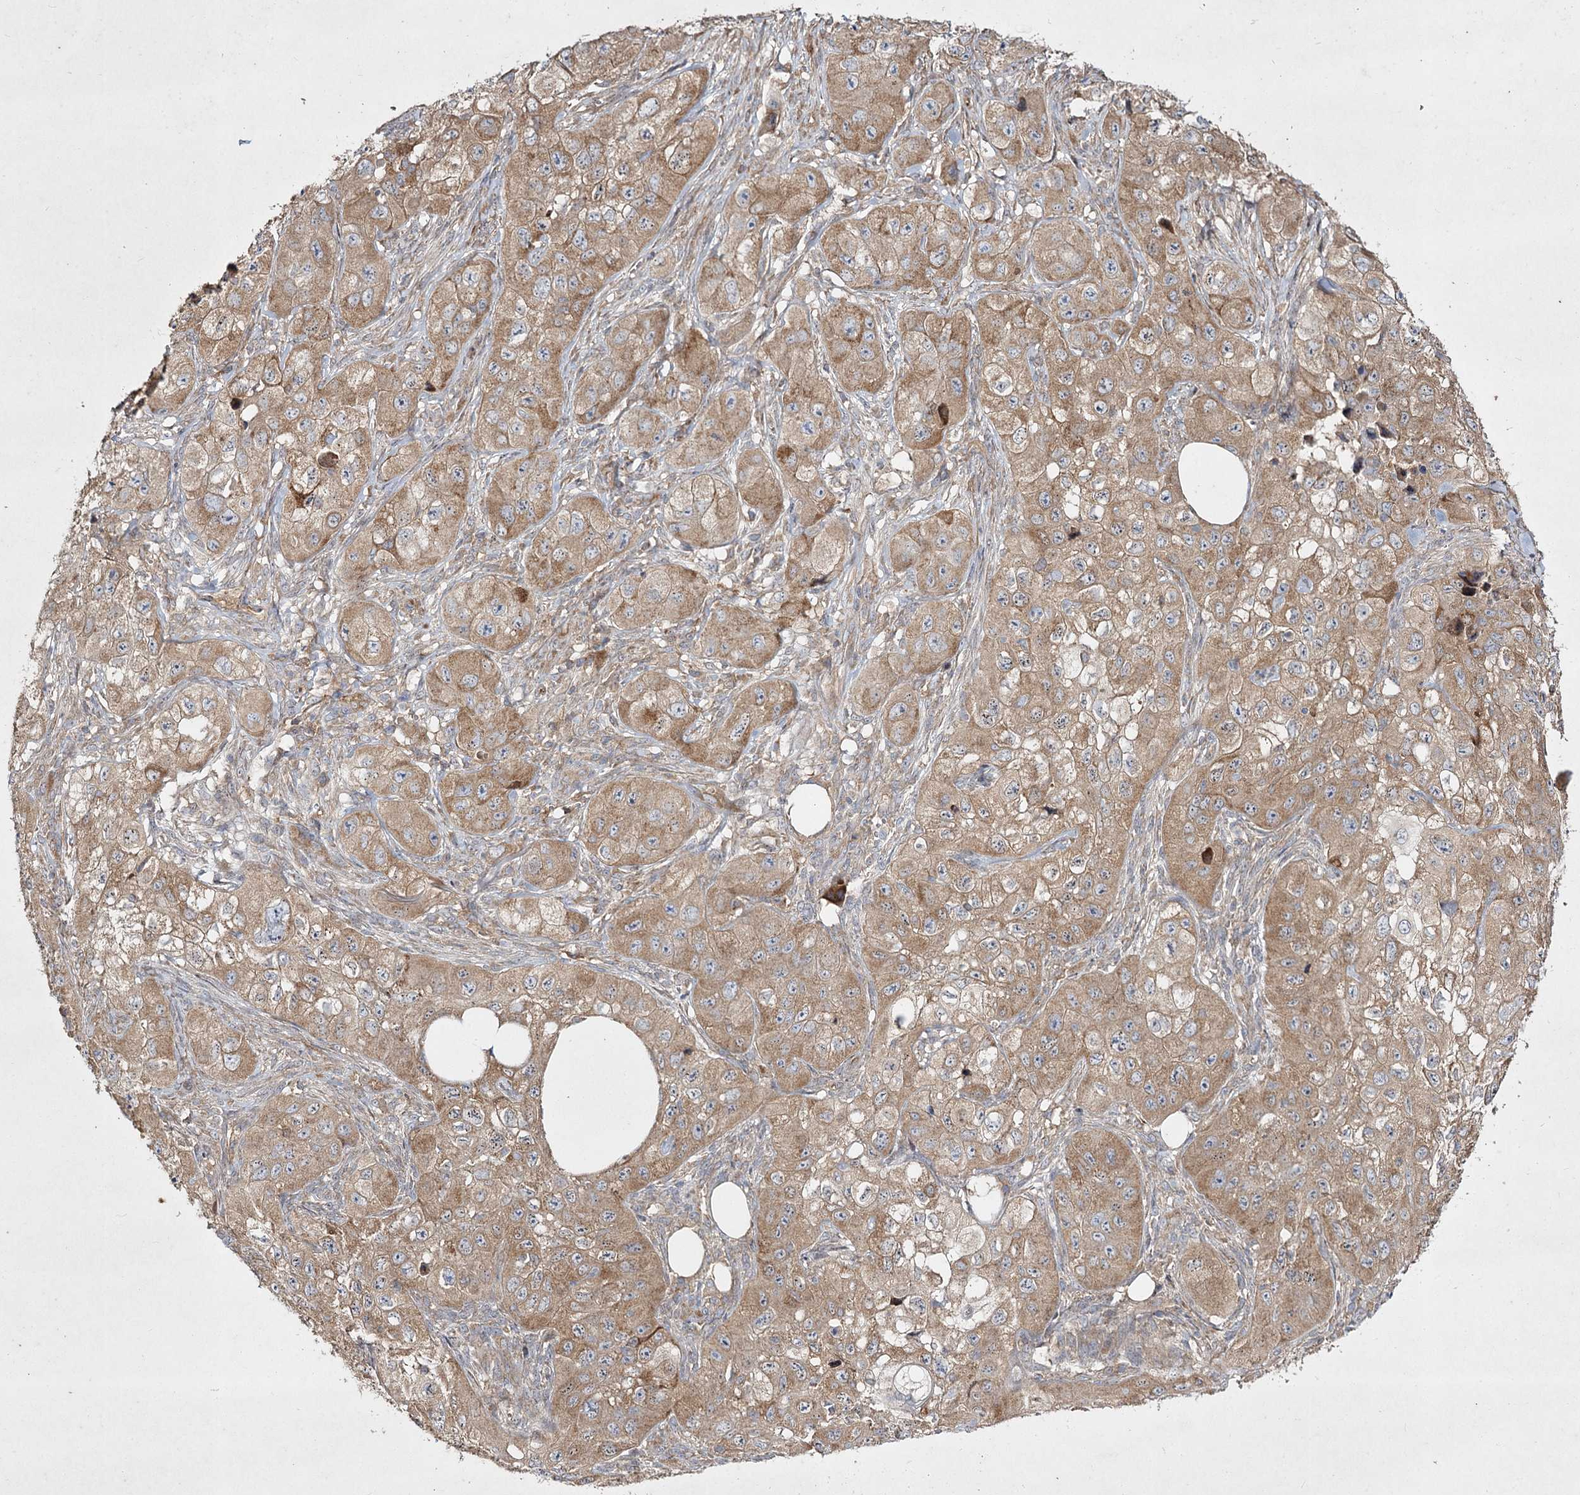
{"staining": {"intensity": "weak", "quantity": ">75%", "location": "cytoplasmic/membranous"}, "tissue": "skin cancer", "cell_type": "Tumor cells", "image_type": "cancer", "snomed": [{"axis": "morphology", "description": "Squamous cell carcinoma, NOS"}, {"axis": "topography", "description": "Skin"}, {"axis": "topography", "description": "Subcutis"}], "caption": "Skin cancer stained for a protein (brown) exhibits weak cytoplasmic/membranous positive positivity in about >75% of tumor cells.", "gene": "SH3TC1", "patient": {"sex": "male", "age": 73}}